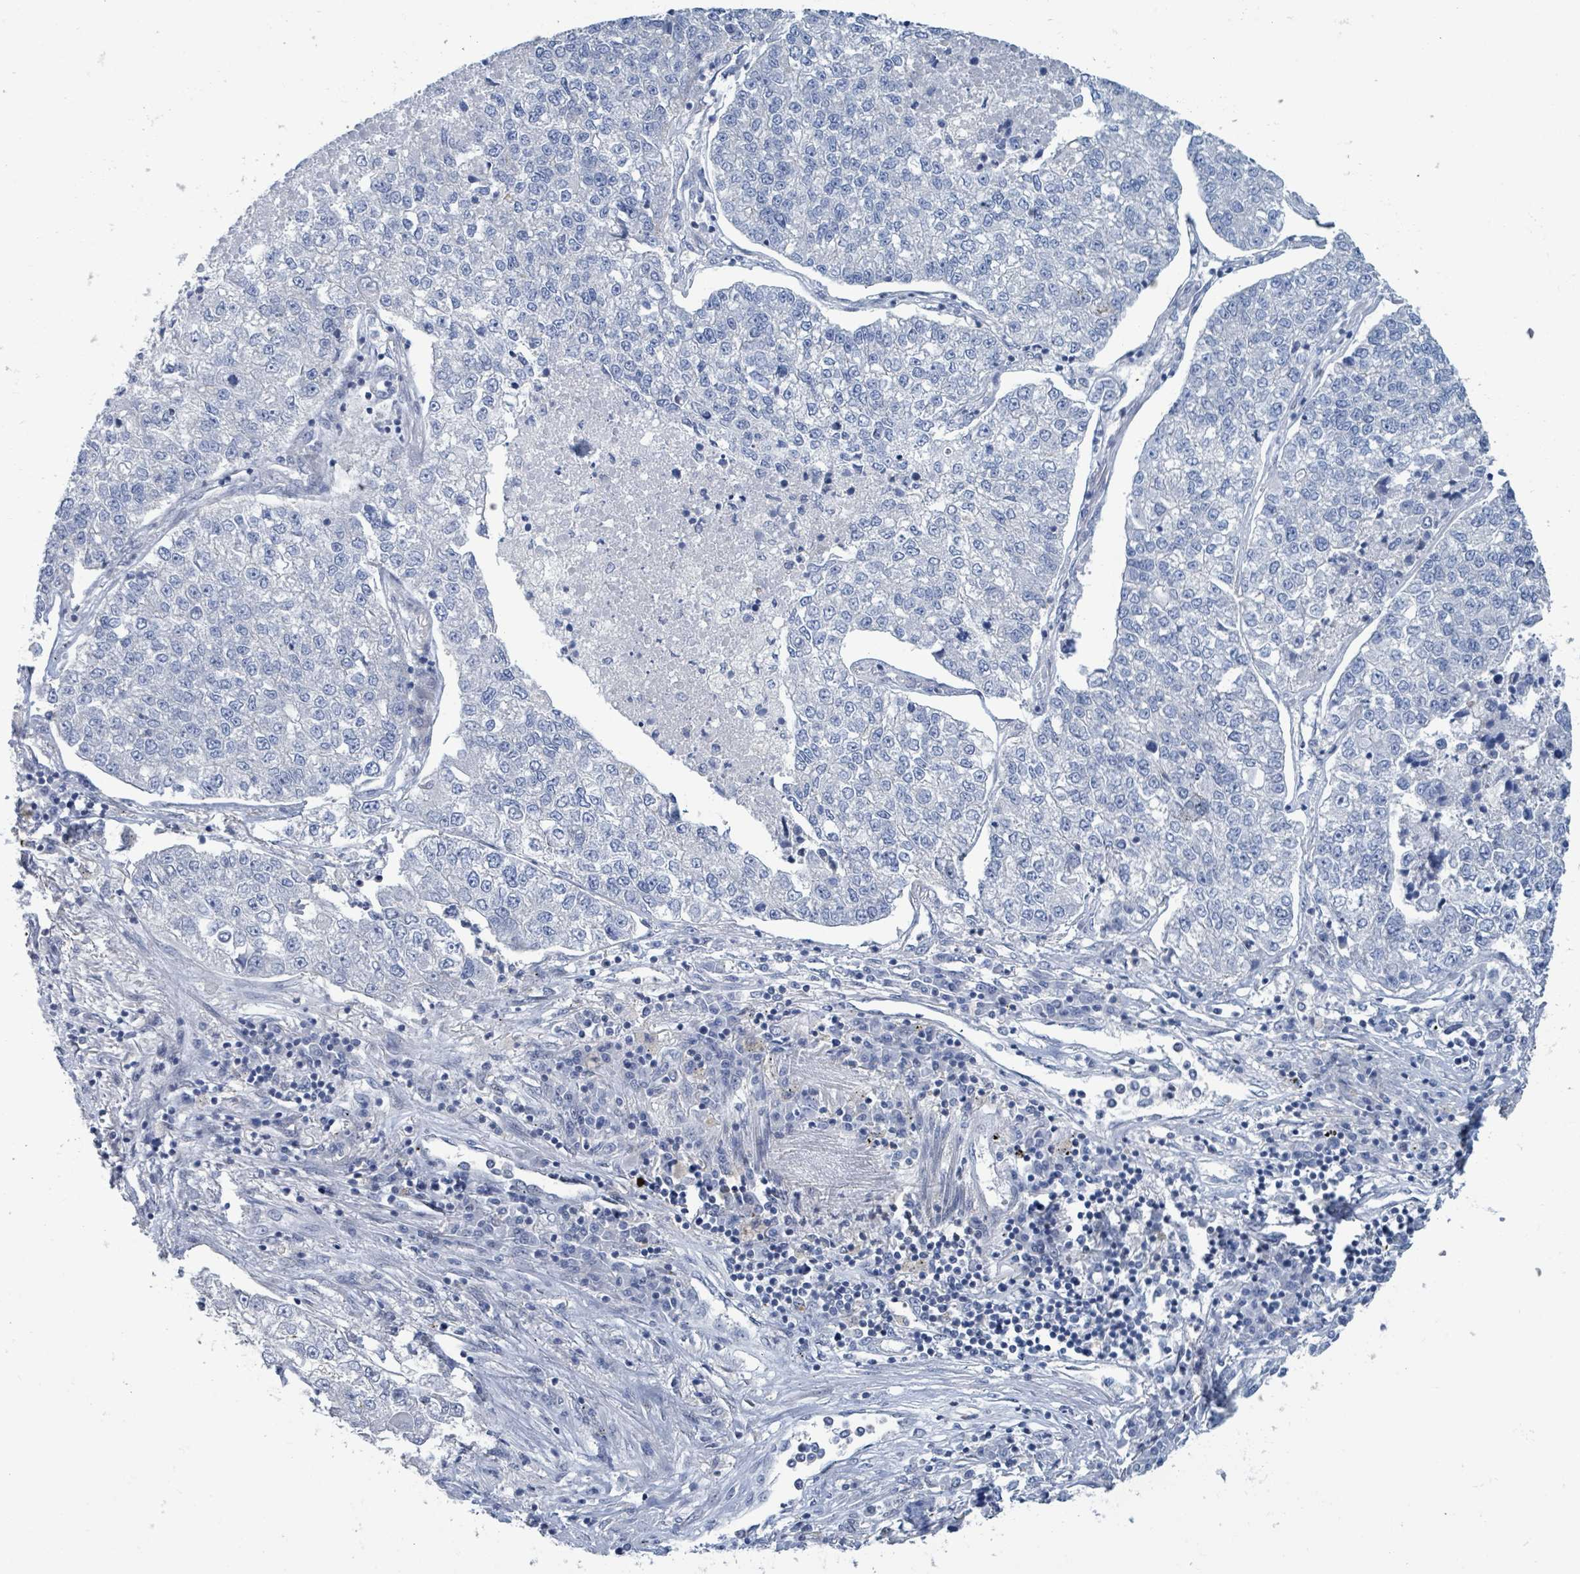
{"staining": {"intensity": "negative", "quantity": "none", "location": "none"}, "tissue": "lung cancer", "cell_type": "Tumor cells", "image_type": "cancer", "snomed": [{"axis": "morphology", "description": "Adenocarcinoma, NOS"}, {"axis": "topography", "description": "Lung"}], "caption": "The immunohistochemistry (IHC) image has no significant expression in tumor cells of lung cancer (adenocarcinoma) tissue.", "gene": "DGKZ", "patient": {"sex": "male", "age": 49}}